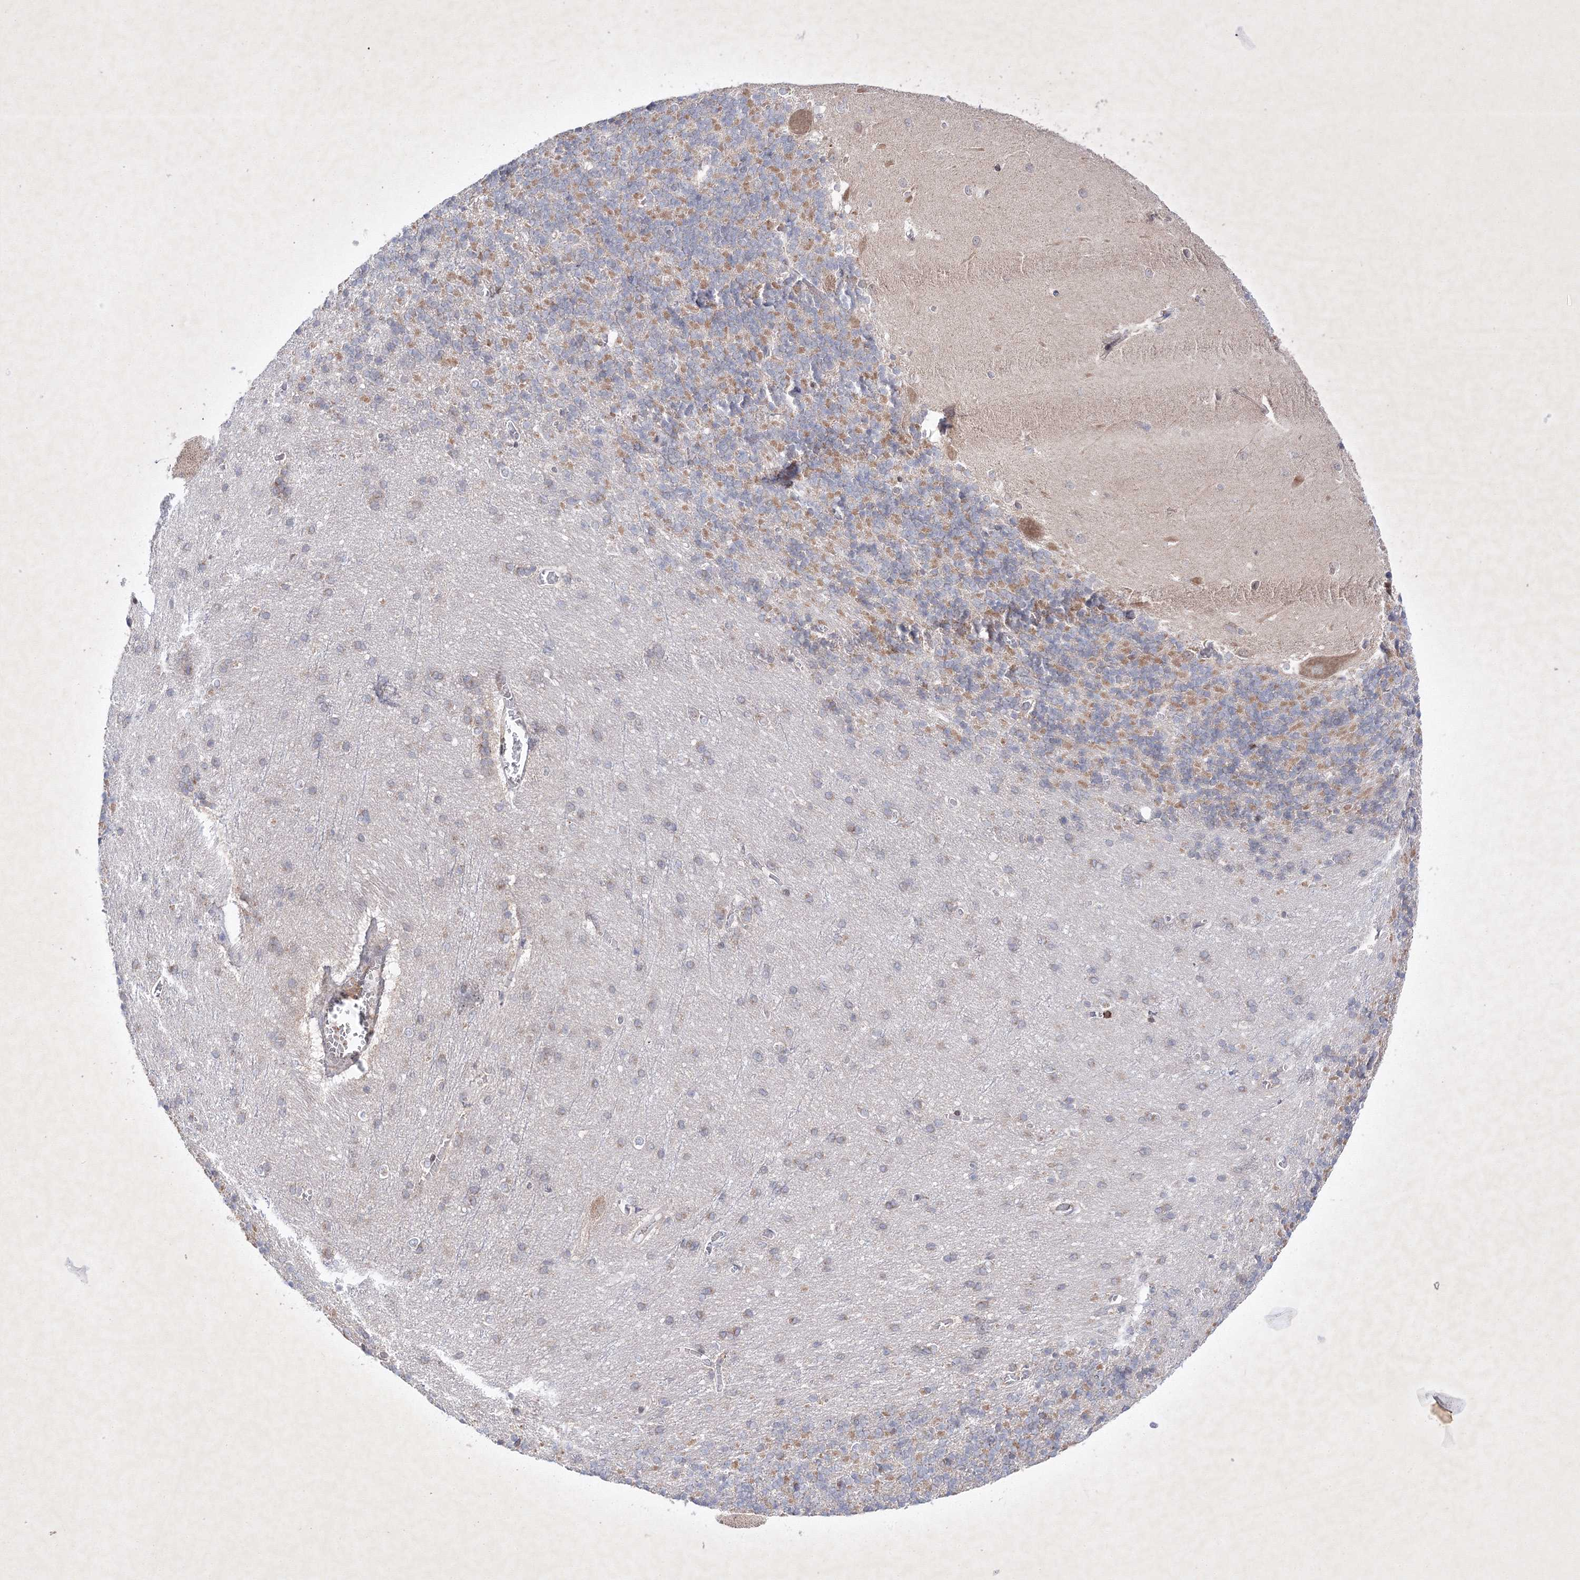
{"staining": {"intensity": "moderate", "quantity": "25%-75%", "location": "cytoplasmic/membranous"}, "tissue": "cerebellum", "cell_type": "Cells in granular layer", "image_type": "normal", "snomed": [{"axis": "morphology", "description": "Normal tissue, NOS"}, {"axis": "topography", "description": "Cerebellum"}], "caption": "Brown immunohistochemical staining in benign human cerebellum reveals moderate cytoplasmic/membranous staining in approximately 25%-75% of cells in granular layer.", "gene": "OPA1", "patient": {"sex": "male", "age": 37}}